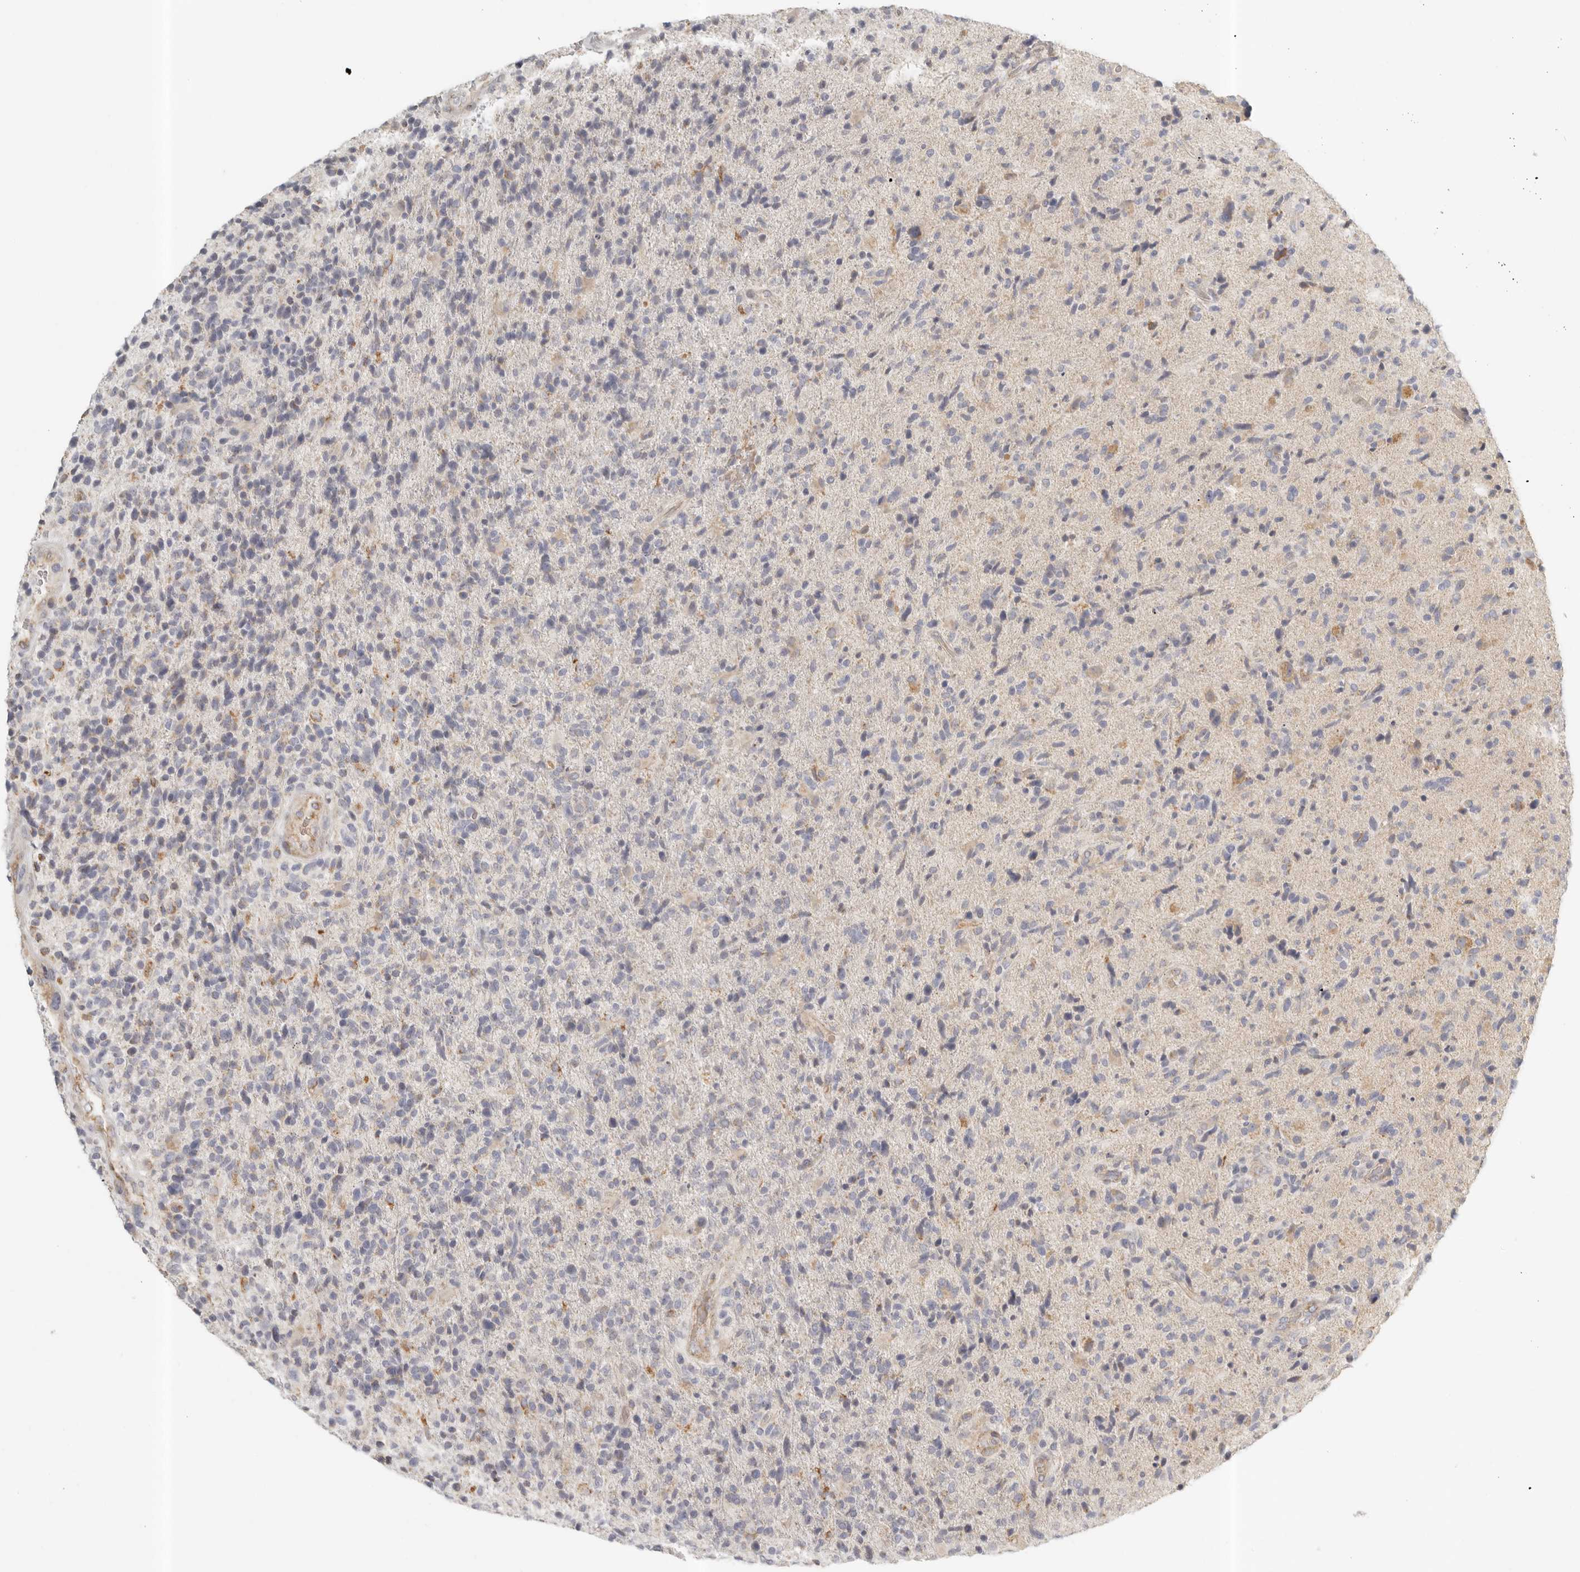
{"staining": {"intensity": "negative", "quantity": "none", "location": "none"}, "tissue": "glioma", "cell_type": "Tumor cells", "image_type": "cancer", "snomed": [{"axis": "morphology", "description": "Glioma, malignant, High grade"}, {"axis": "topography", "description": "Brain"}], "caption": "The IHC micrograph has no significant positivity in tumor cells of malignant glioma (high-grade) tissue.", "gene": "KDF1", "patient": {"sex": "male", "age": 72}}